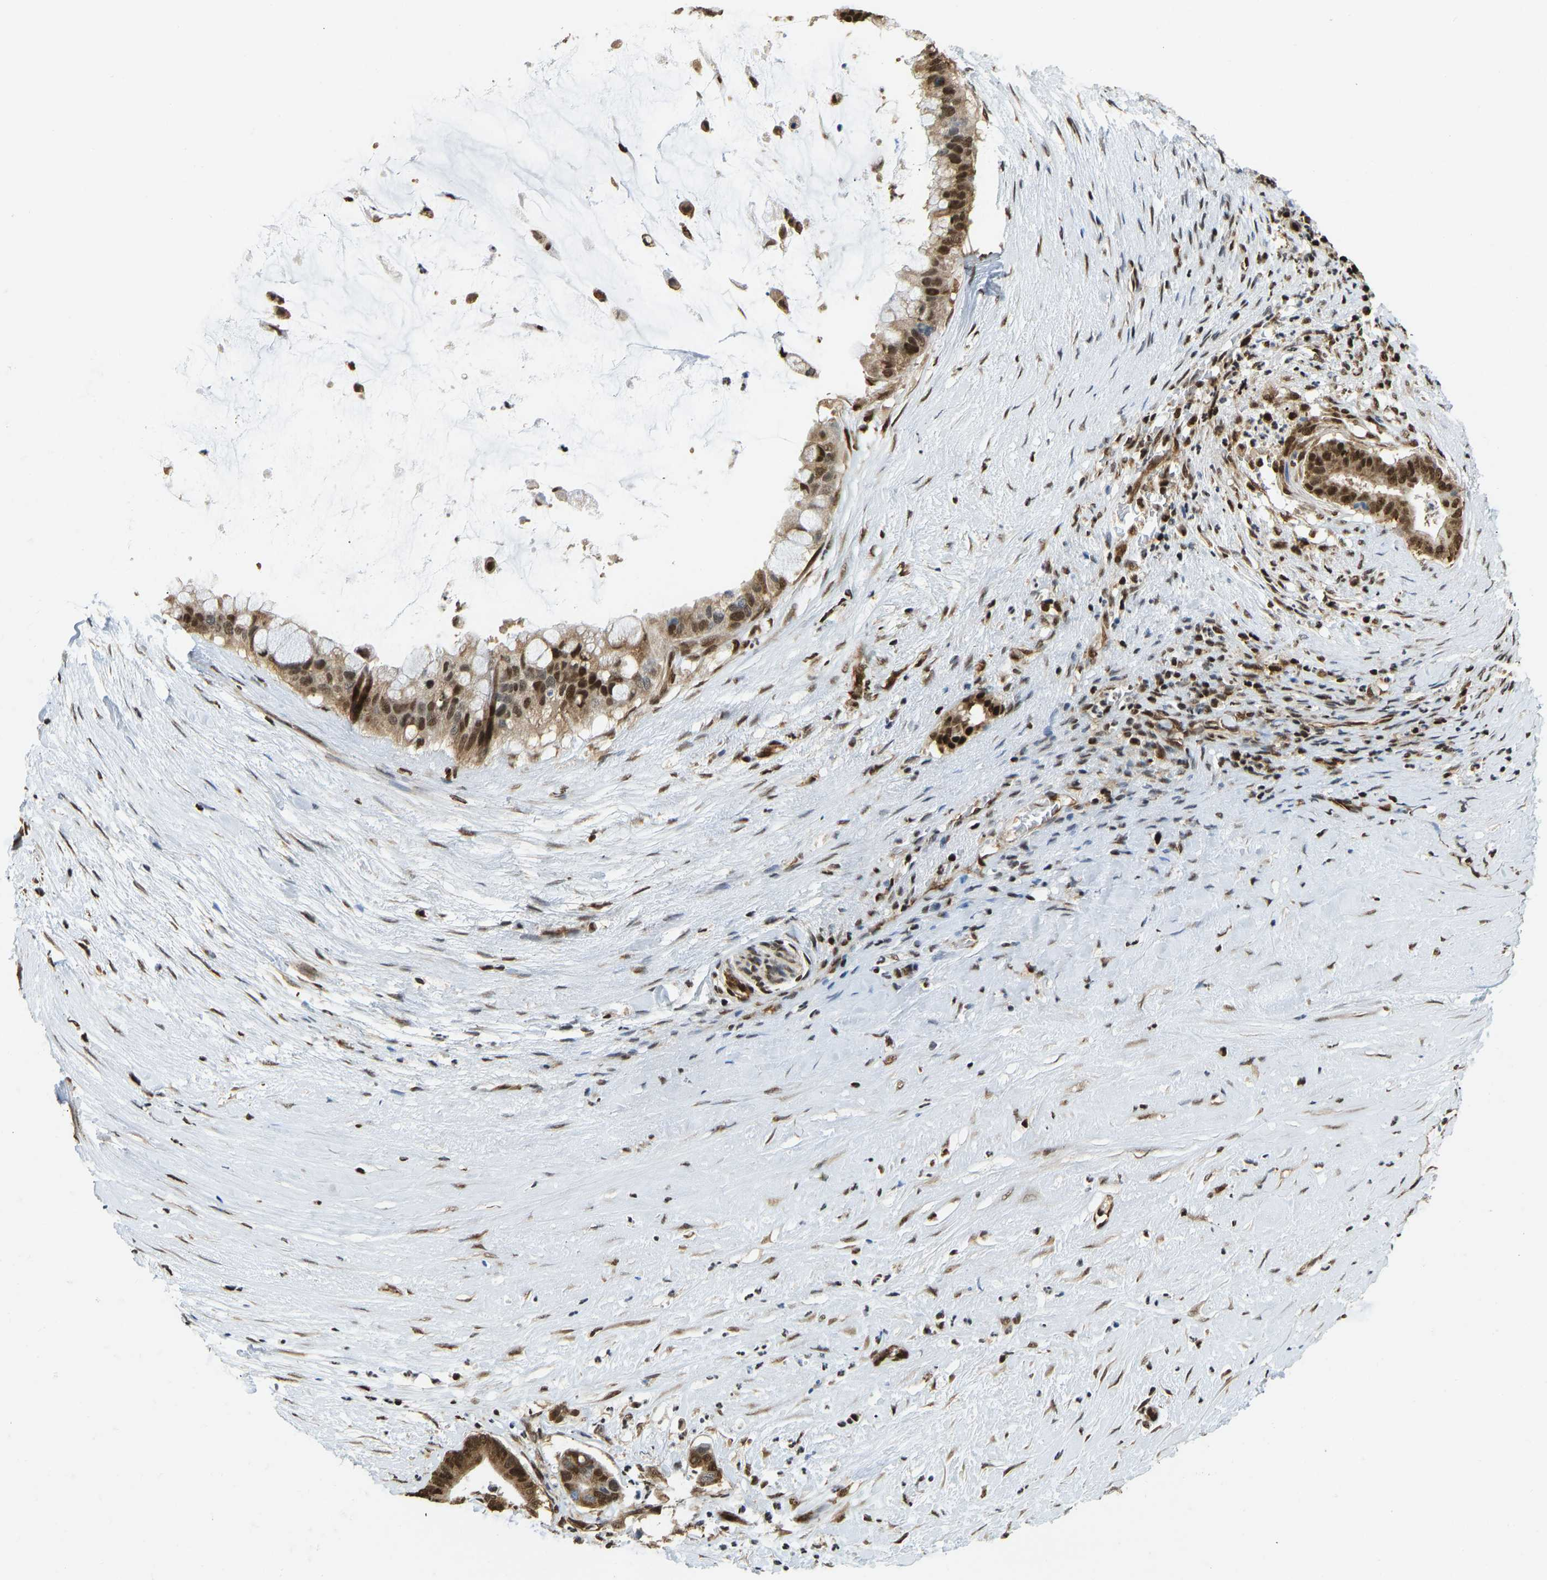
{"staining": {"intensity": "strong", "quantity": ">75%", "location": "cytoplasmic/membranous,nuclear"}, "tissue": "pancreatic cancer", "cell_type": "Tumor cells", "image_type": "cancer", "snomed": [{"axis": "morphology", "description": "Adenocarcinoma, NOS"}, {"axis": "topography", "description": "Pancreas"}], "caption": "There is high levels of strong cytoplasmic/membranous and nuclear positivity in tumor cells of pancreatic cancer (adenocarcinoma), as demonstrated by immunohistochemical staining (brown color).", "gene": "ZSCAN20", "patient": {"sex": "male", "age": 41}}